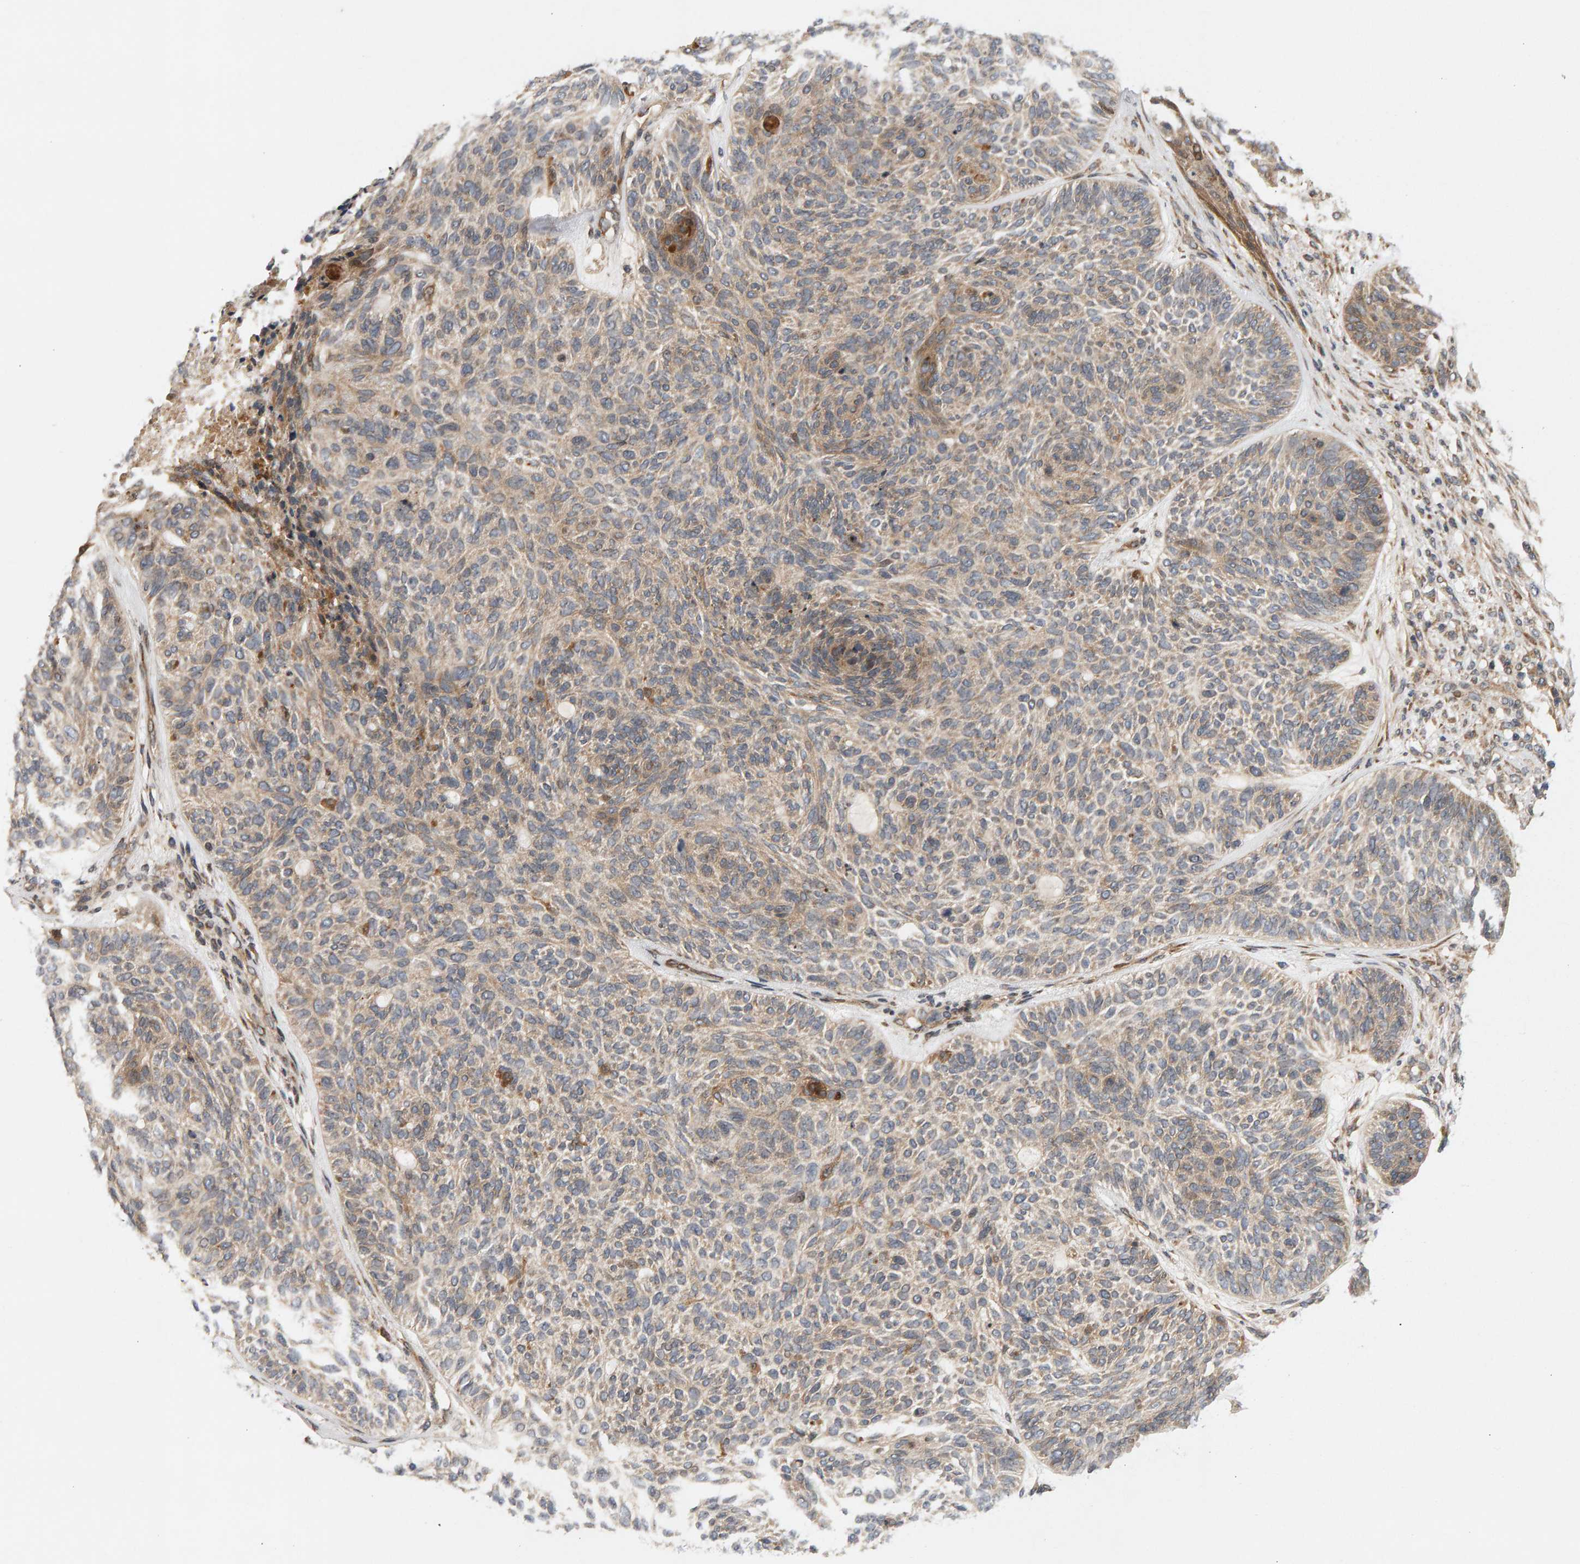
{"staining": {"intensity": "moderate", "quantity": "25%-75%", "location": "cytoplasmic/membranous"}, "tissue": "skin cancer", "cell_type": "Tumor cells", "image_type": "cancer", "snomed": [{"axis": "morphology", "description": "Basal cell carcinoma"}, {"axis": "topography", "description": "Skin"}], "caption": "This image exhibits immunohistochemistry (IHC) staining of skin cancer, with medium moderate cytoplasmic/membranous staining in approximately 25%-75% of tumor cells.", "gene": "BAHCC1", "patient": {"sex": "male", "age": 55}}